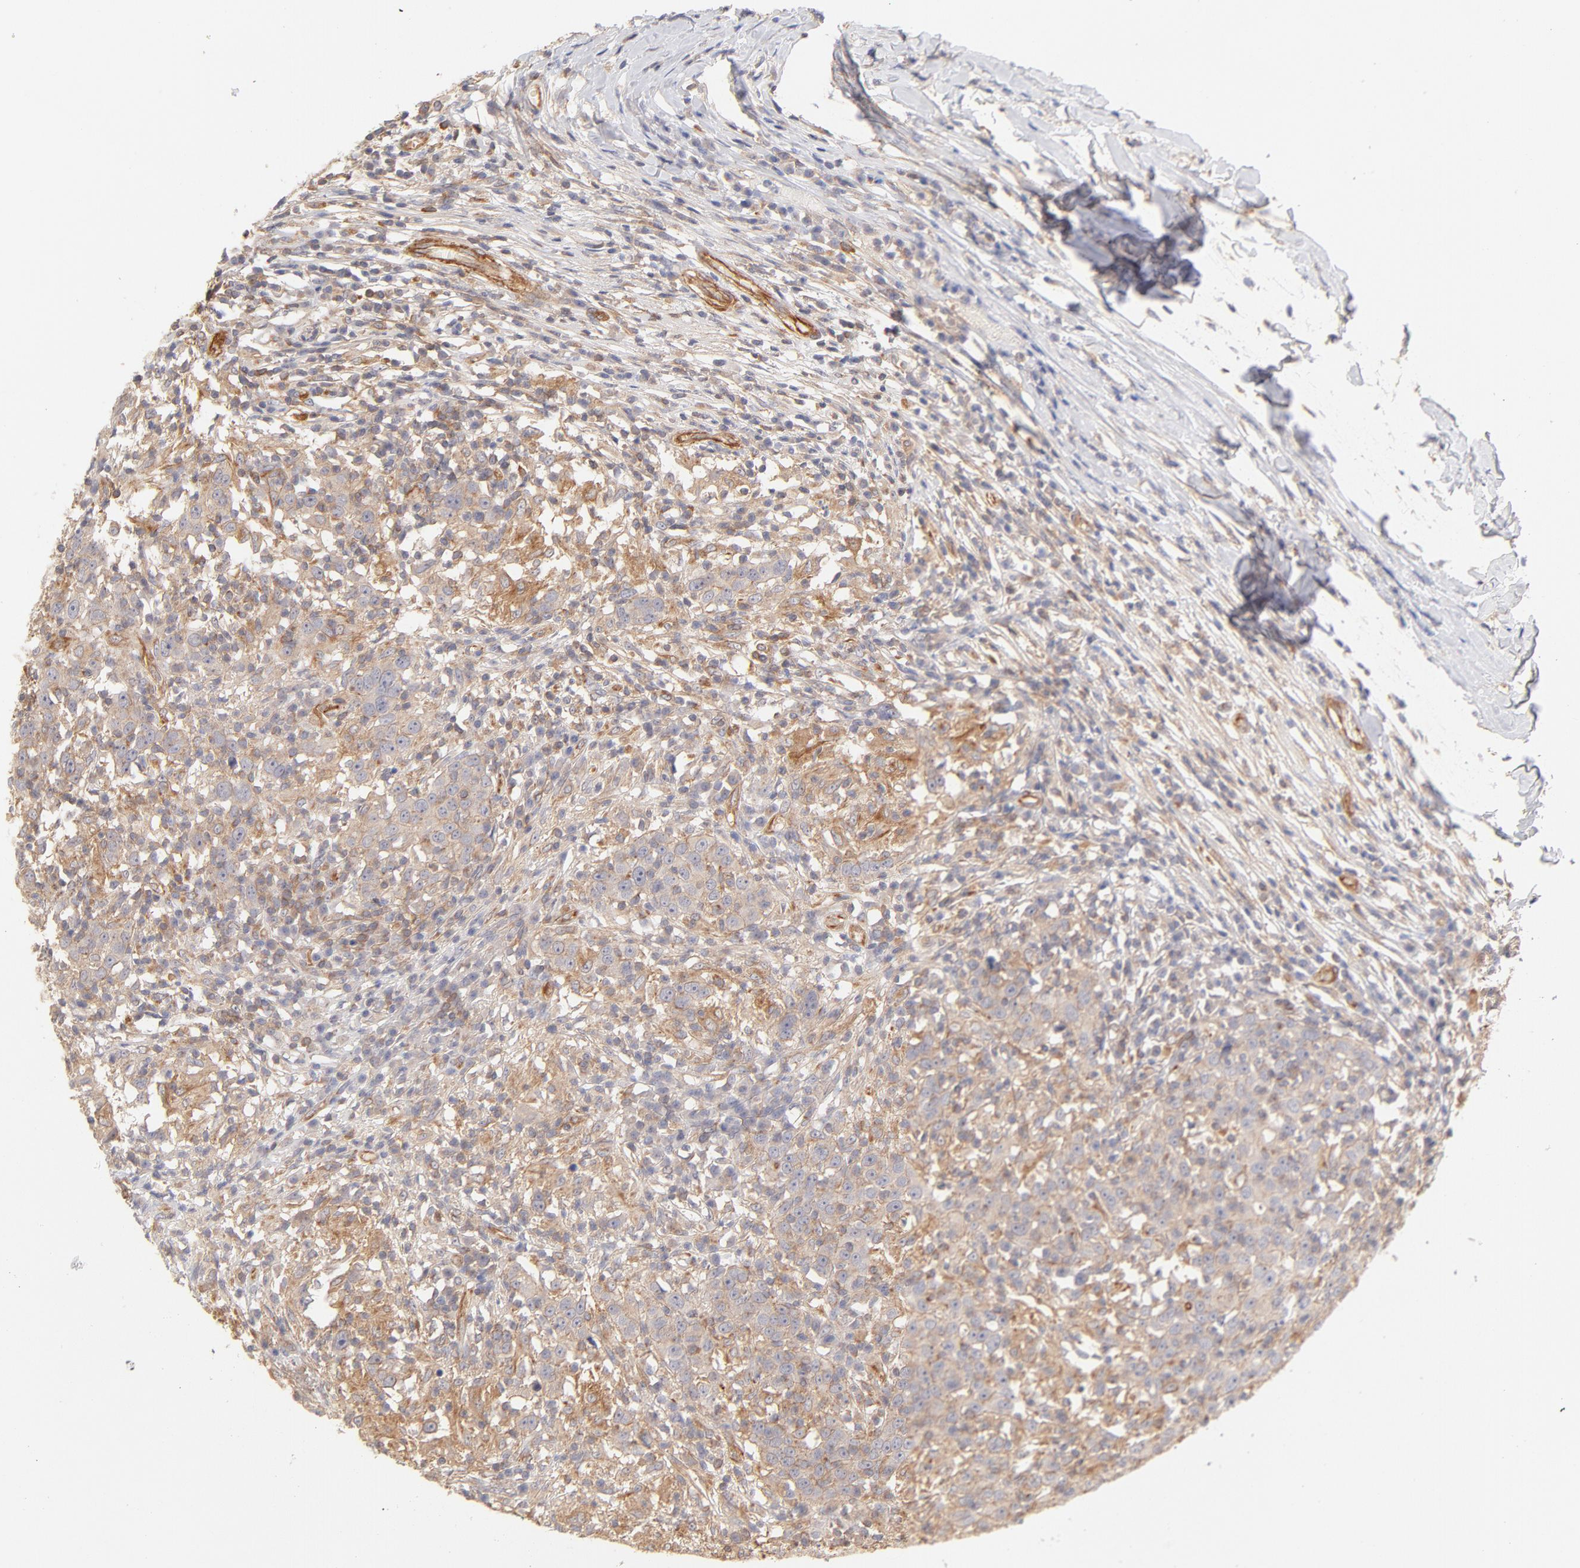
{"staining": {"intensity": "weak", "quantity": ">75%", "location": "cytoplasmic/membranous"}, "tissue": "head and neck cancer", "cell_type": "Tumor cells", "image_type": "cancer", "snomed": [{"axis": "morphology", "description": "Adenocarcinoma, NOS"}, {"axis": "topography", "description": "Salivary gland"}, {"axis": "topography", "description": "Head-Neck"}], "caption": "Immunohistochemistry histopathology image of human head and neck cancer (adenocarcinoma) stained for a protein (brown), which demonstrates low levels of weak cytoplasmic/membranous positivity in approximately >75% of tumor cells.", "gene": "LDLRAP1", "patient": {"sex": "female", "age": 65}}